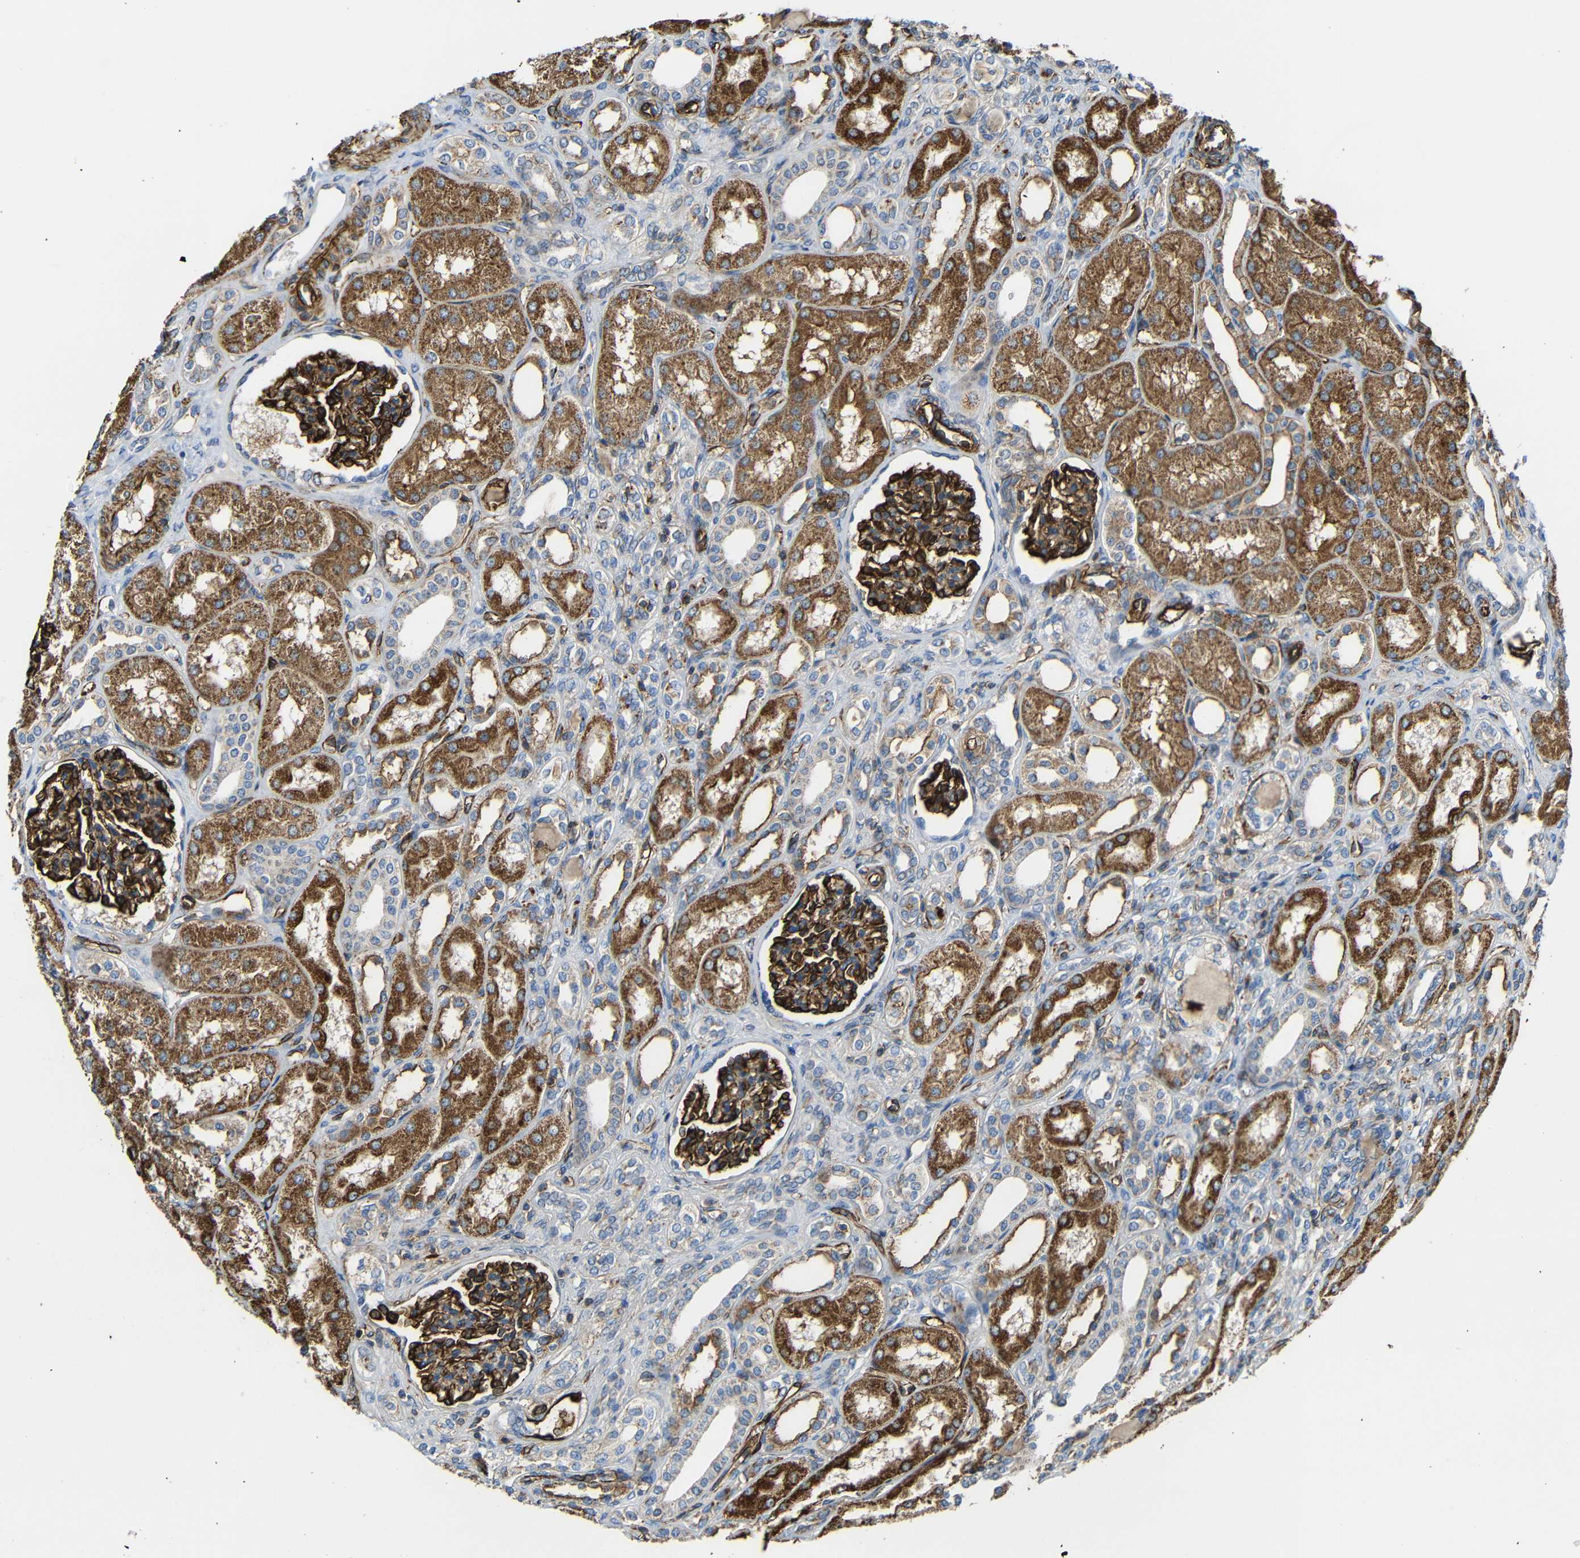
{"staining": {"intensity": "strong", "quantity": ">75%", "location": "cytoplasmic/membranous"}, "tissue": "kidney", "cell_type": "Cells in glomeruli", "image_type": "normal", "snomed": [{"axis": "morphology", "description": "Normal tissue, NOS"}, {"axis": "topography", "description": "Kidney"}], "caption": "The photomicrograph exhibits immunohistochemical staining of normal kidney. There is strong cytoplasmic/membranous expression is appreciated in approximately >75% of cells in glomeruli.", "gene": "IGSF10", "patient": {"sex": "male", "age": 7}}